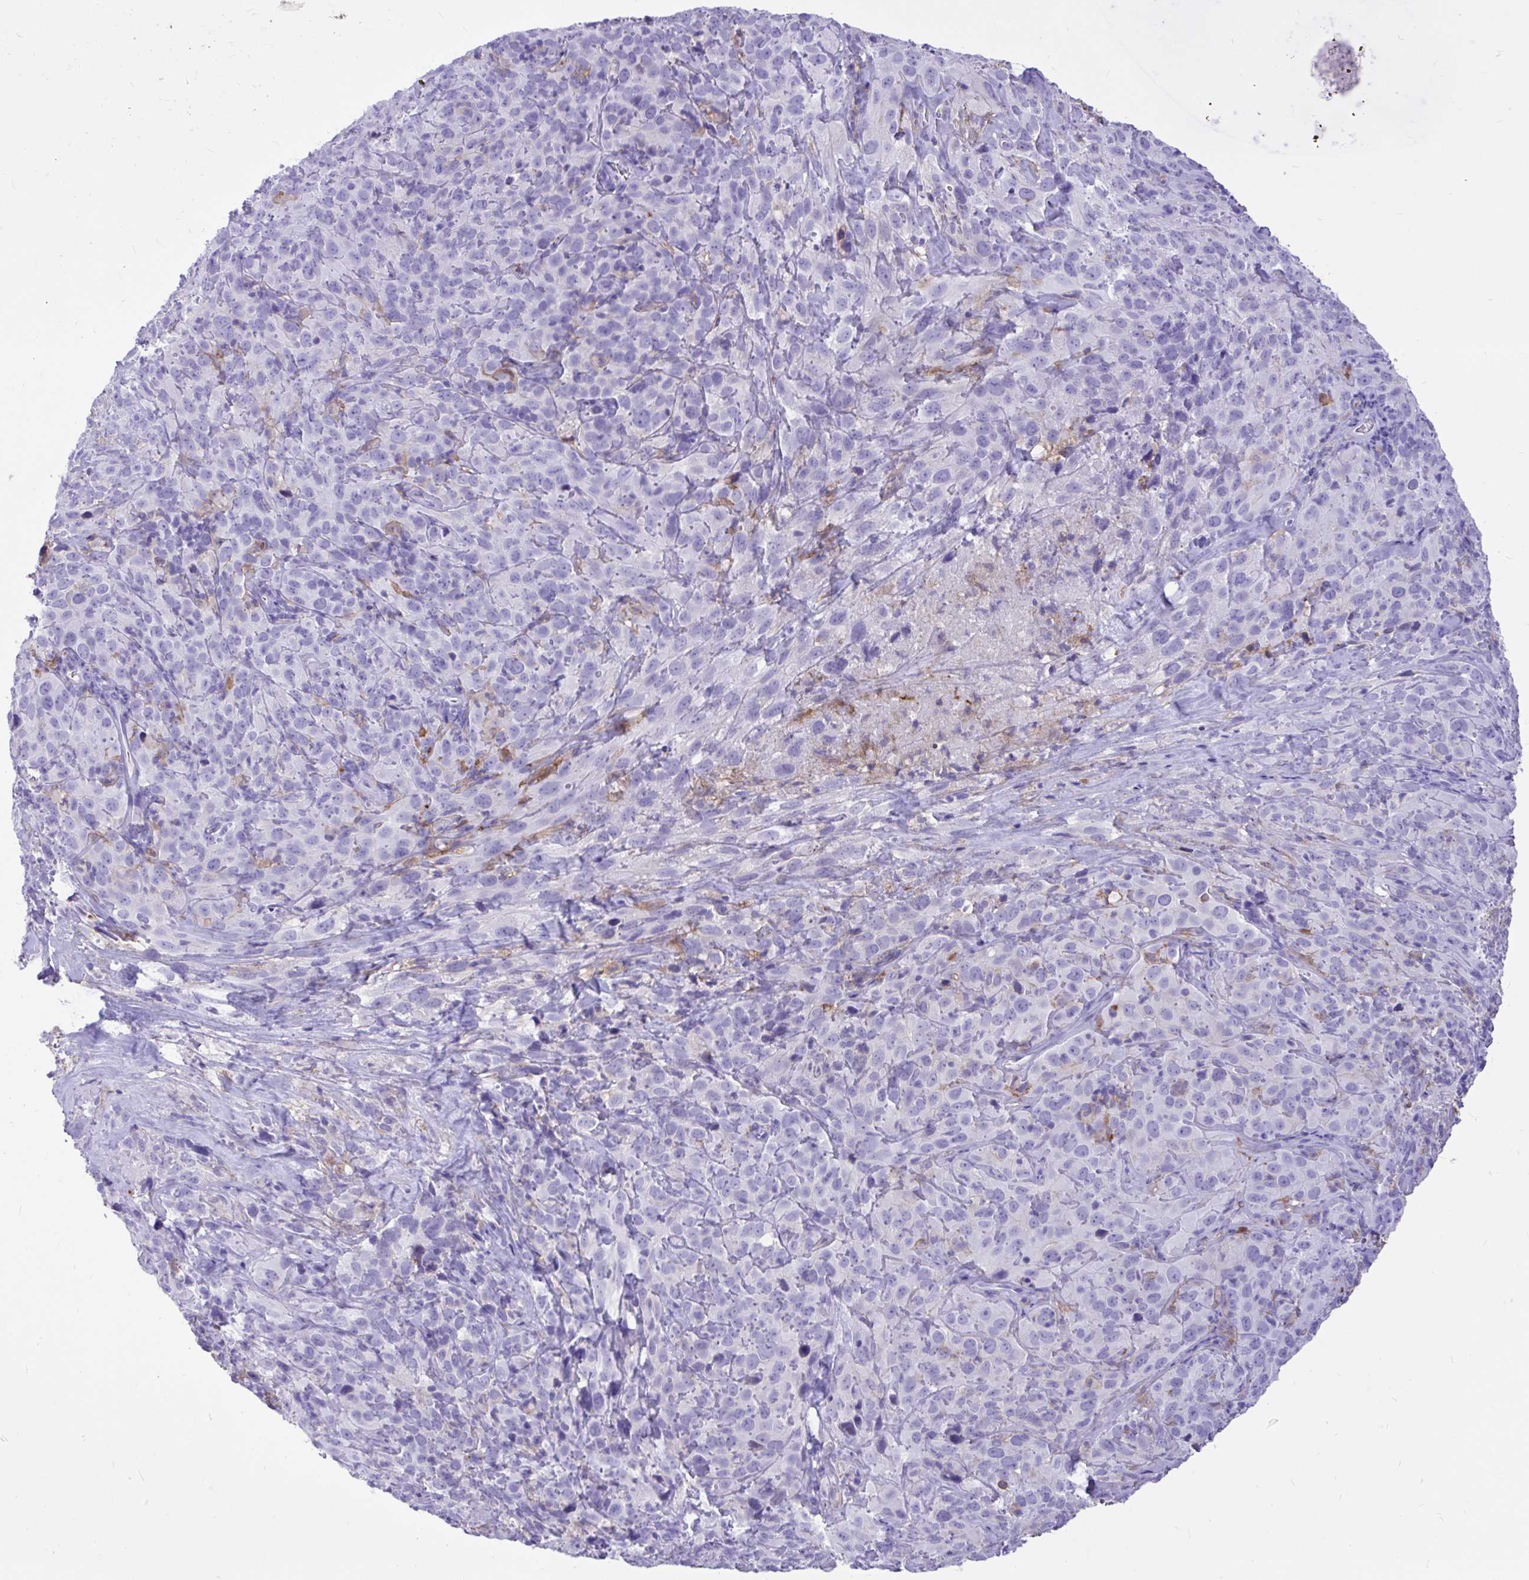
{"staining": {"intensity": "negative", "quantity": "none", "location": "none"}, "tissue": "cervical cancer", "cell_type": "Tumor cells", "image_type": "cancer", "snomed": [{"axis": "morphology", "description": "Squamous cell carcinoma, NOS"}, {"axis": "topography", "description": "Cervix"}], "caption": "Tumor cells are negative for protein expression in human cervical cancer.", "gene": "TLR7", "patient": {"sex": "female", "age": 51}}